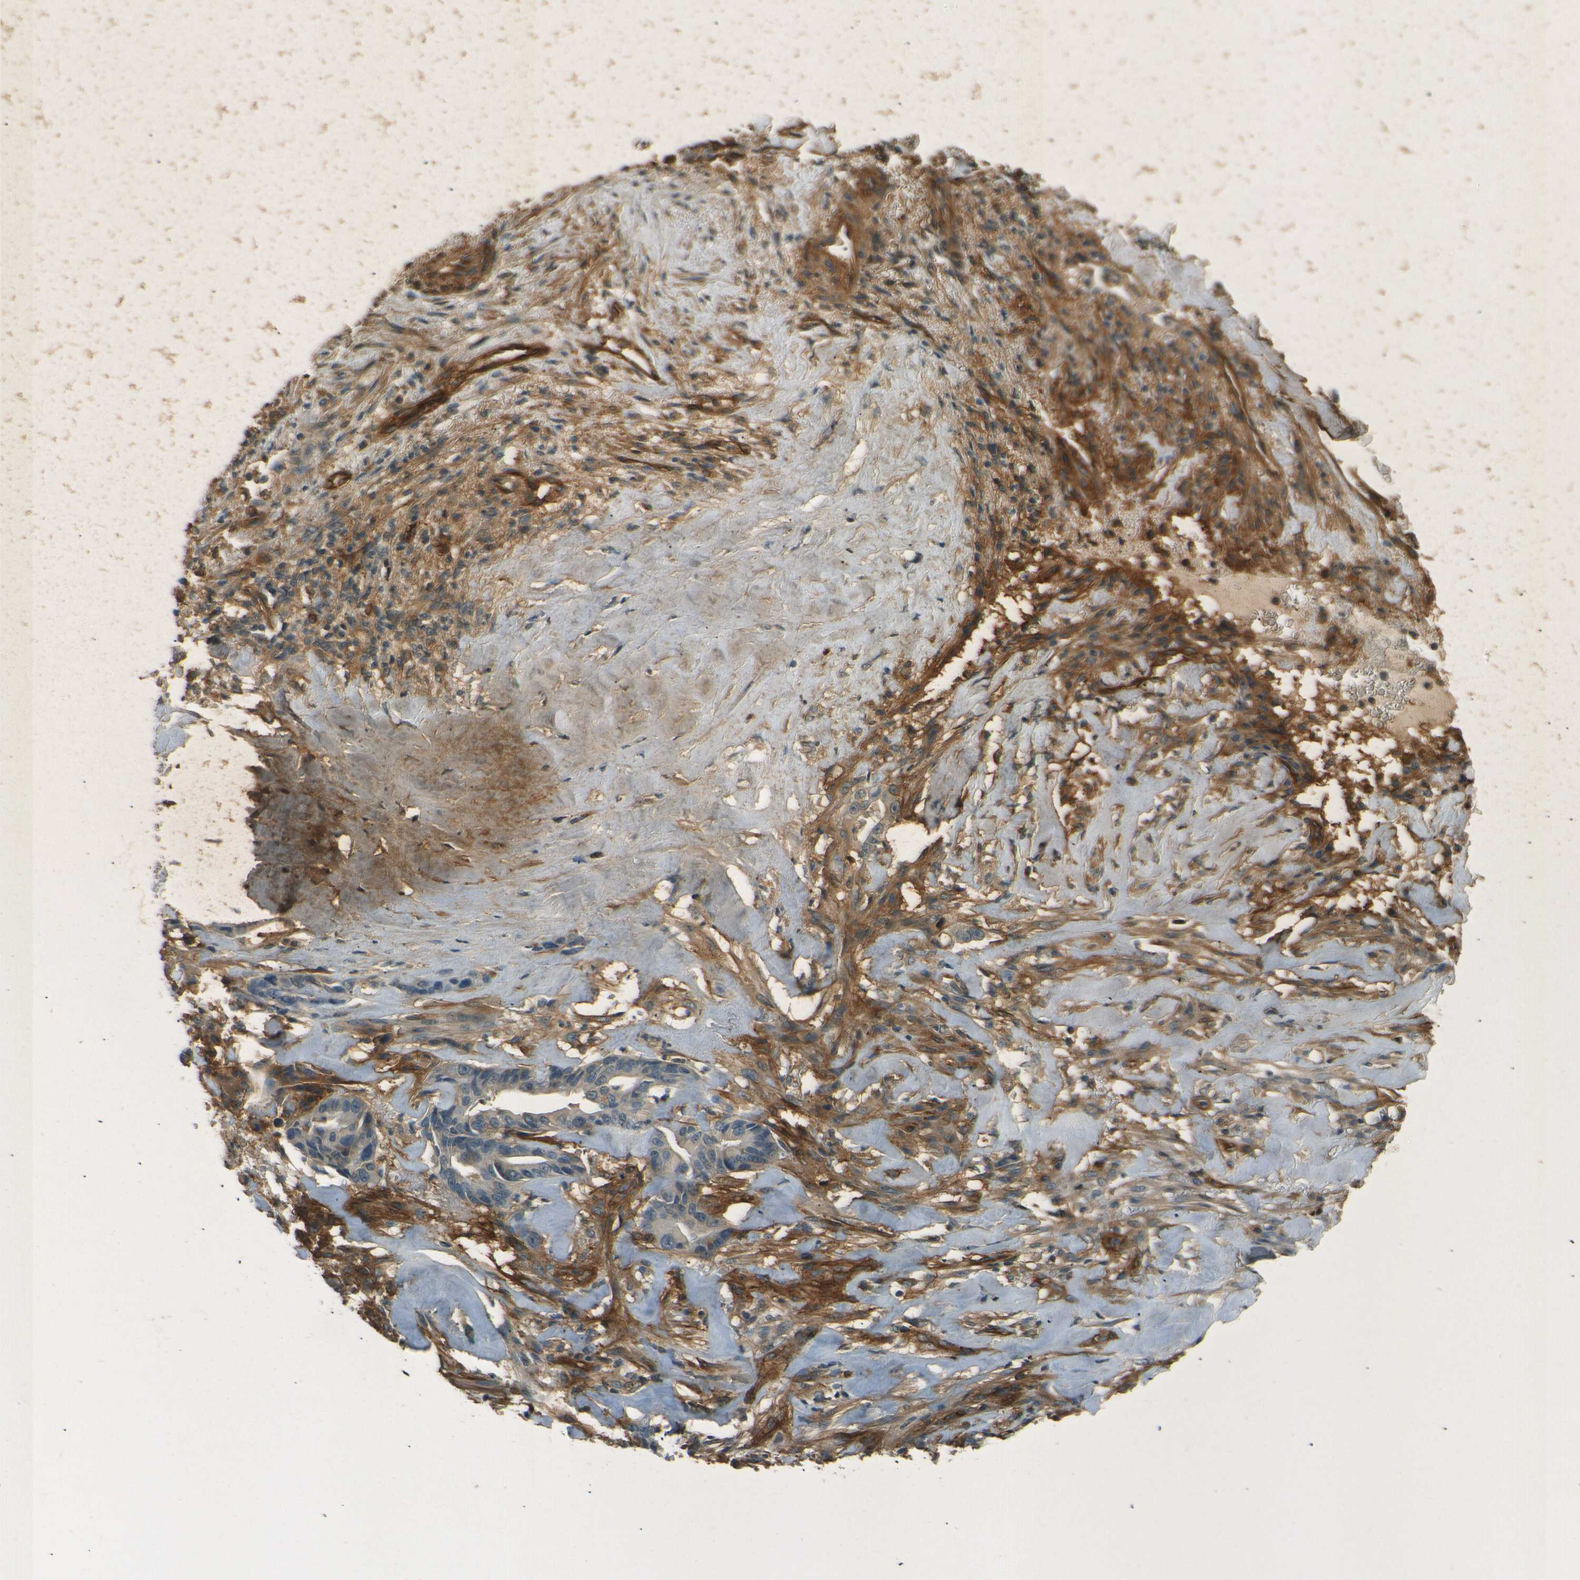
{"staining": {"intensity": "weak", "quantity": "25%-75%", "location": "cytoplasmic/membranous"}, "tissue": "liver cancer", "cell_type": "Tumor cells", "image_type": "cancer", "snomed": [{"axis": "morphology", "description": "Cholangiocarcinoma"}, {"axis": "topography", "description": "Liver"}], "caption": "Liver cancer tissue demonstrates weak cytoplasmic/membranous staining in approximately 25%-75% of tumor cells, visualized by immunohistochemistry.", "gene": "ENTPD1", "patient": {"sex": "female", "age": 67}}